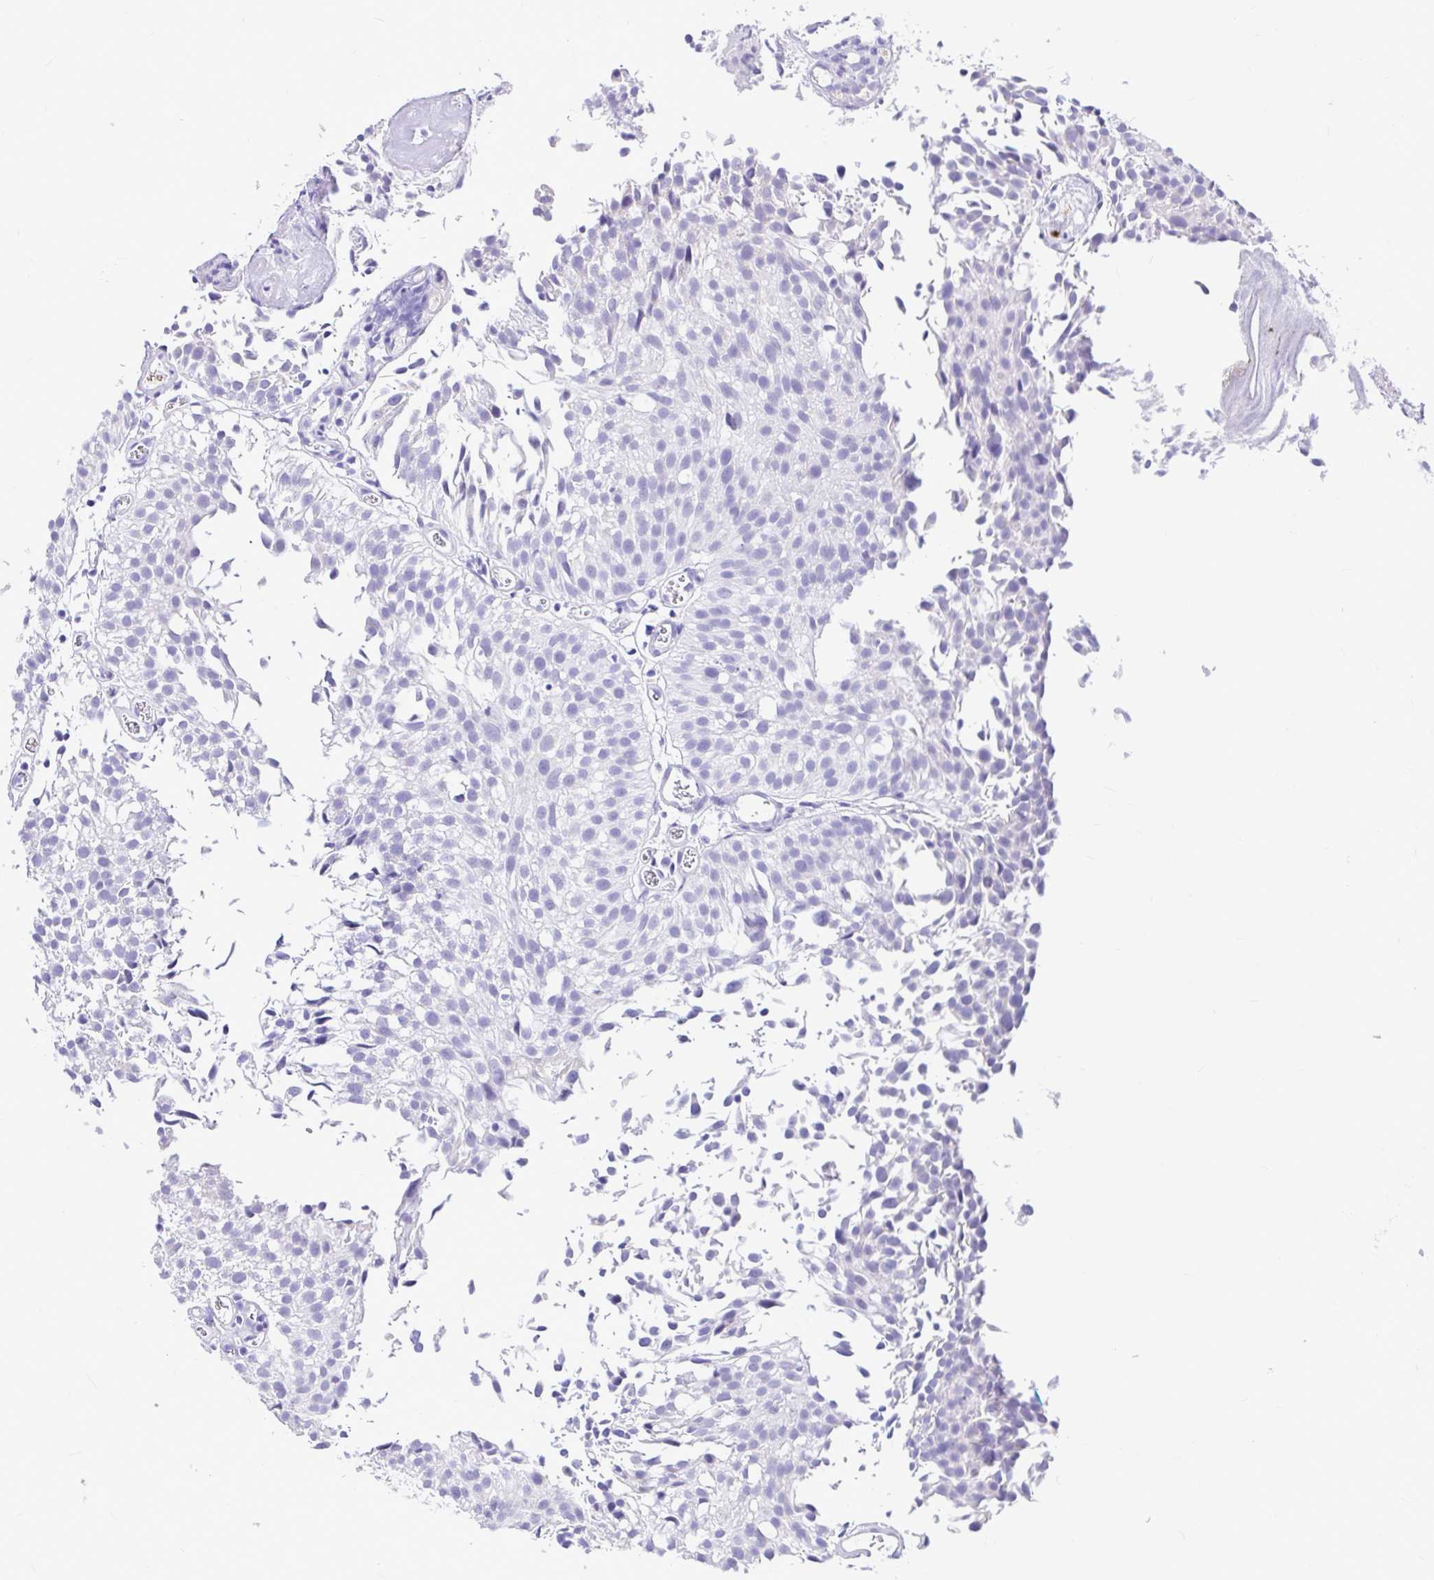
{"staining": {"intensity": "negative", "quantity": "none", "location": "none"}, "tissue": "urothelial cancer", "cell_type": "Tumor cells", "image_type": "cancer", "snomed": [{"axis": "morphology", "description": "Urothelial carcinoma, Low grade"}, {"axis": "topography", "description": "Urinary bladder"}], "caption": "This is a micrograph of immunohistochemistry staining of urothelial cancer, which shows no staining in tumor cells.", "gene": "CLEC1B", "patient": {"sex": "male", "age": 80}}